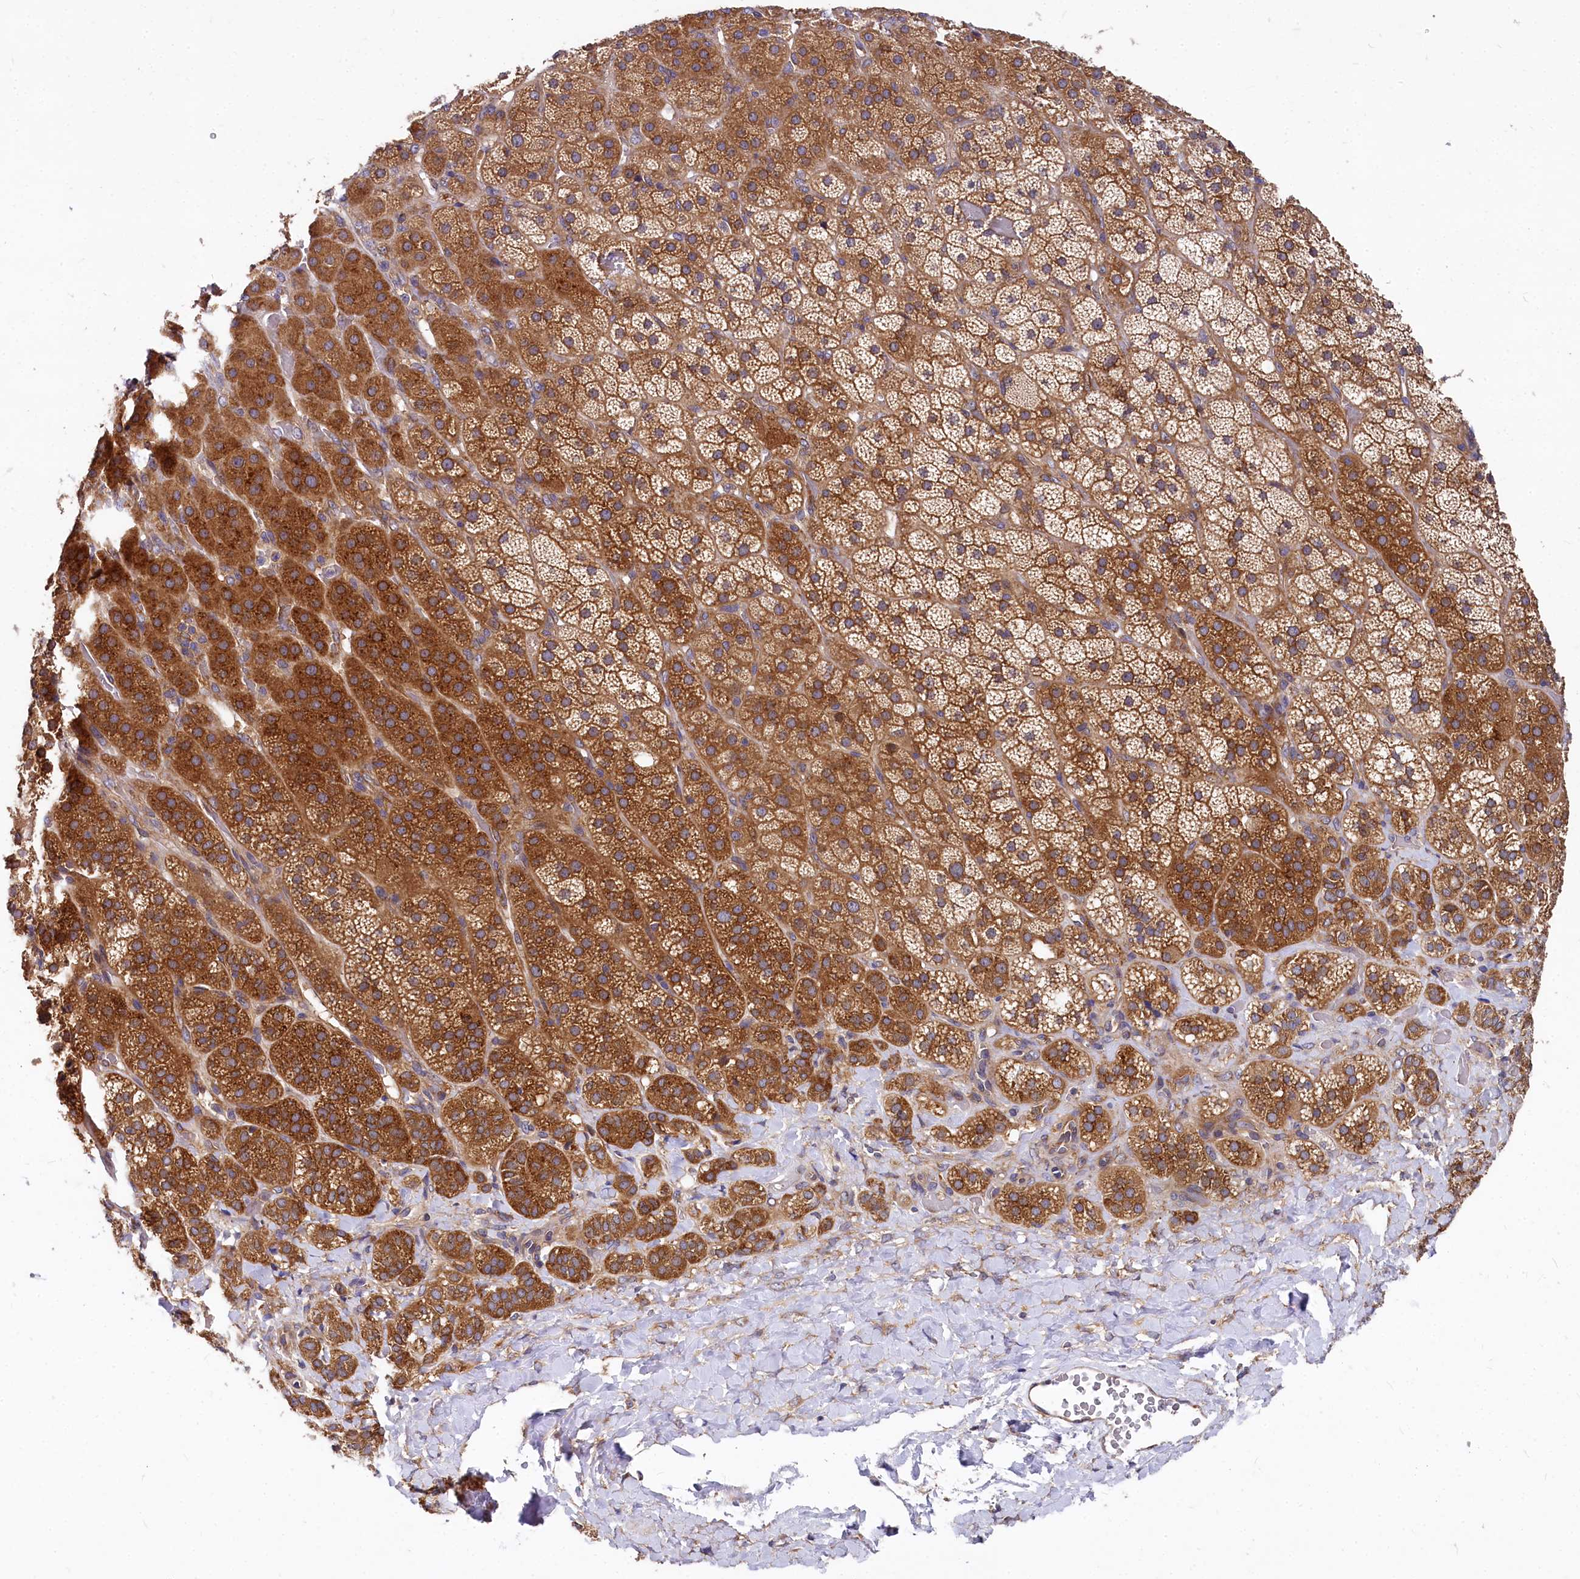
{"staining": {"intensity": "strong", "quantity": ">75%", "location": "cytoplasmic/membranous"}, "tissue": "adrenal gland", "cell_type": "Glandular cells", "image_type": "normal", "snomed": [{"axis": "morphology", "description": "Normal tissue, NOS"}, {"axis": "topography", "description": "Adrenal gland"}], "caption": "Immunohistochemical staining of normal adrenal gland shows >75% levels of strong cytoplasmic/membranous protein staining in about >75% of glandular cells. The staining was performed using DAB (3,3'-diaminobenzidine), with brown indicating positive protein expression. Nuclei are stained blue with hematoxylin.", "gene": "EIF2B2", "patient": {"sex": "male", "age": 57}}